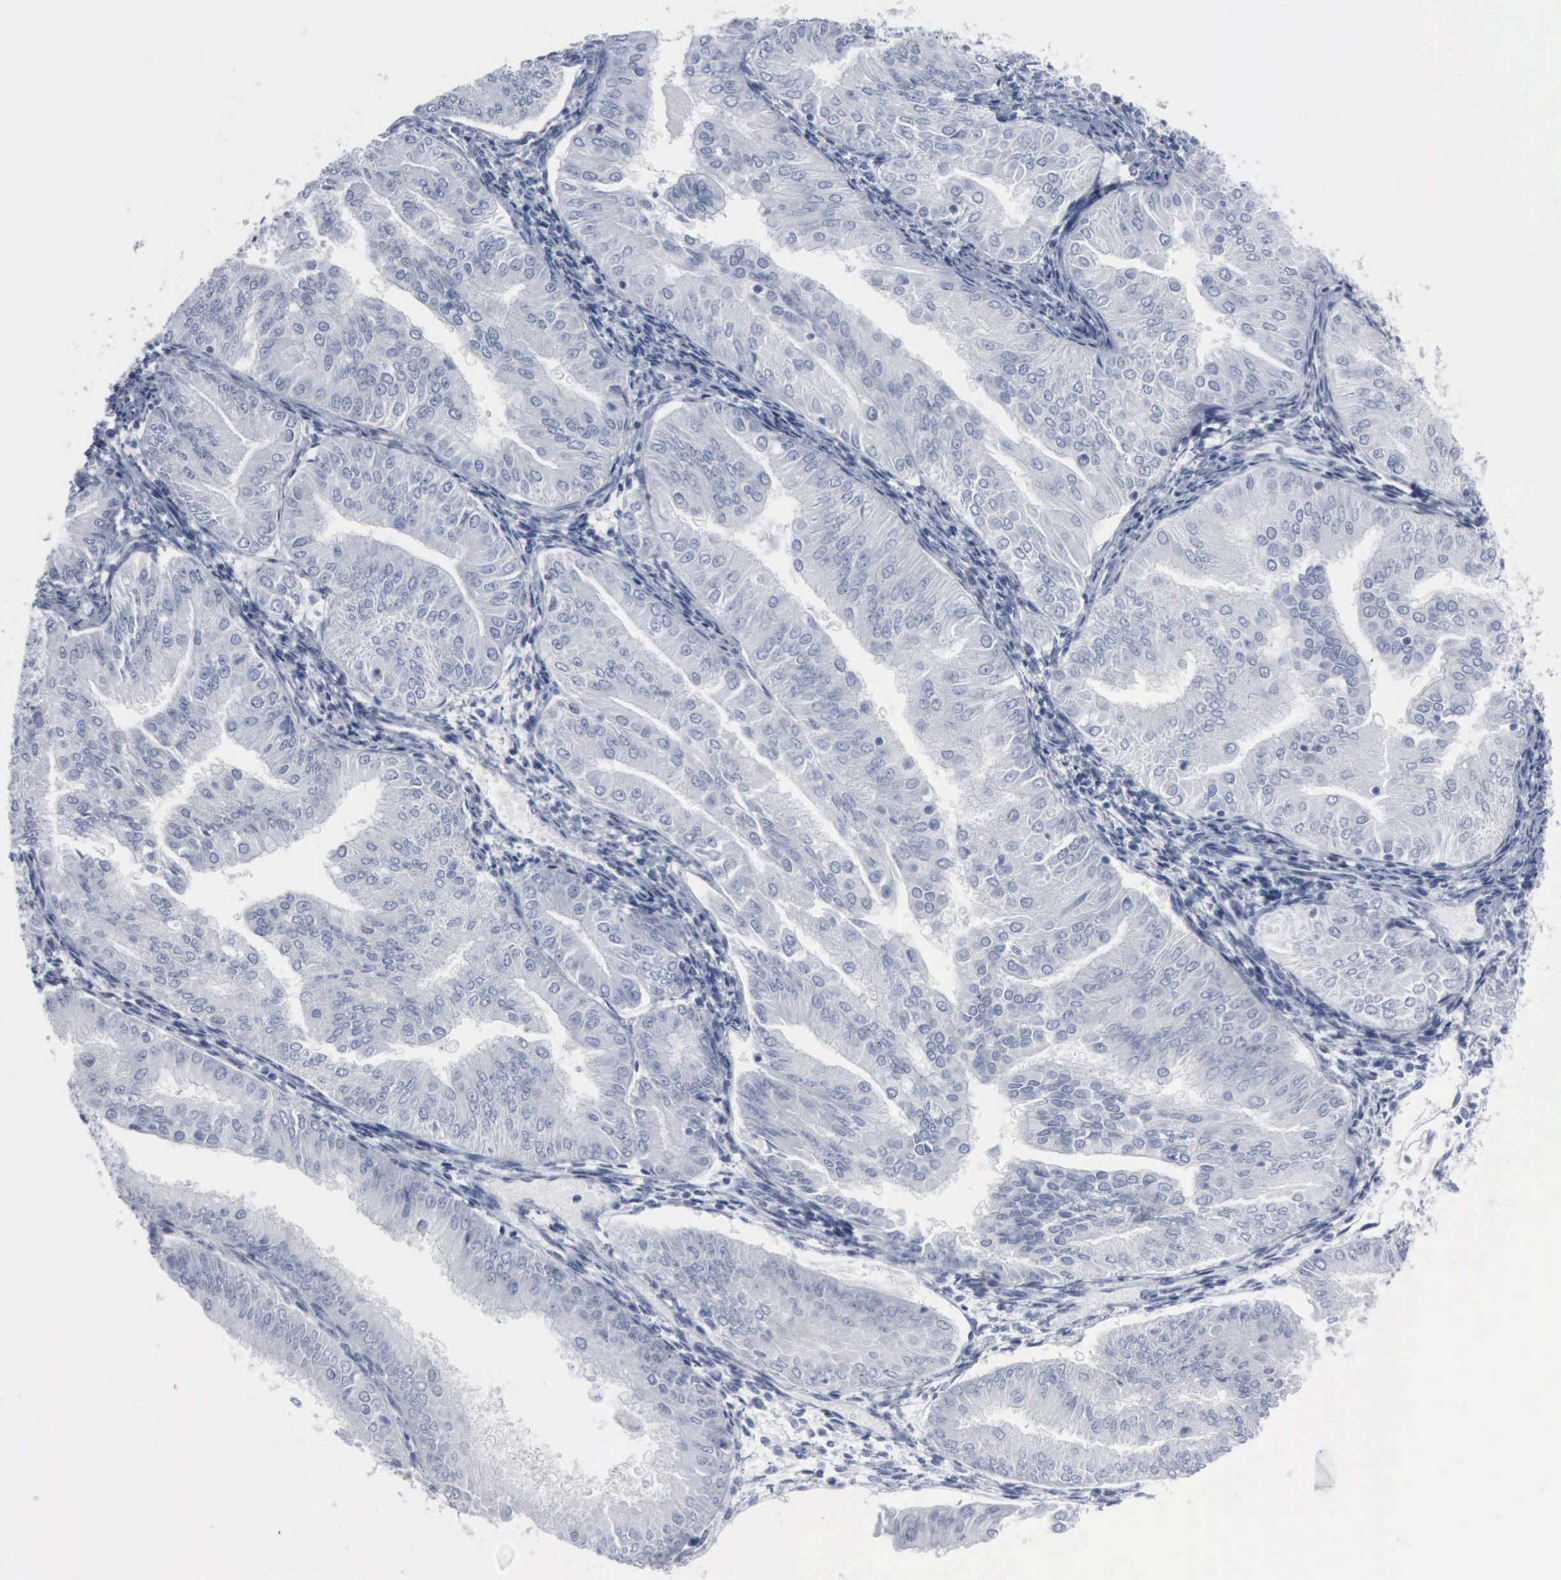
{"staining": {"intensity": "negative", "quantity": "none", "location": "none"}, "tissue": "endometrial cancer", "cell_type": "Tumor cells", "image_type": "cancer", "snomed": [{"axis": "morphology", "description": "Adenocarcinoma, NOS"}, {"axis": "topography", "description": "Endometrium"}], "caption": "Endometrial cancer stained for a protein using IHC demonstrates no positivity tumor cells.", "gene": "DMD", "patient": {"sex": "female", "age": 53}}